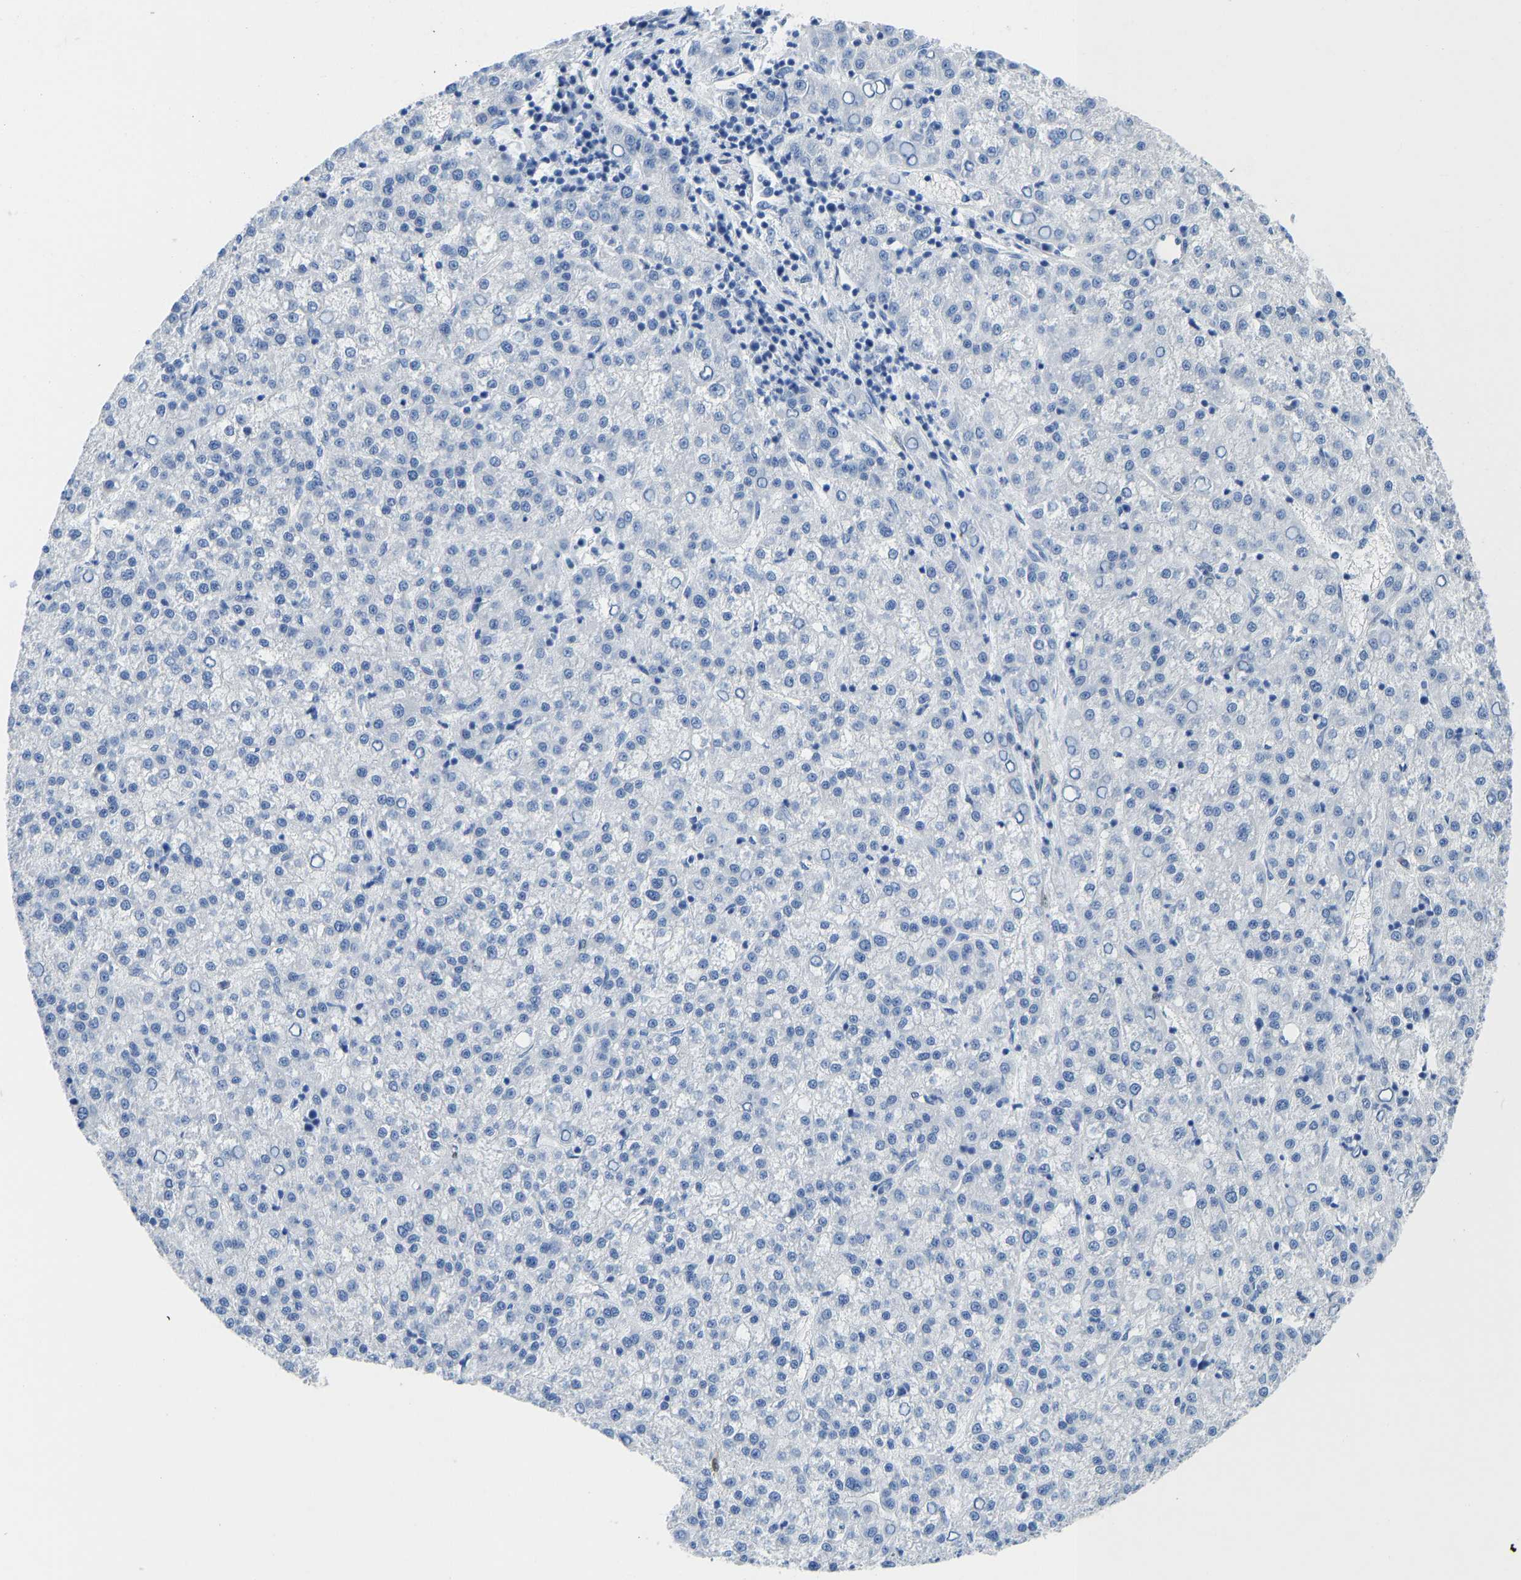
{"staining": {"intensity": "negative", "quantity": "none", "location": "none"}, "tissue": "liver cancer", "cell_type": "Tumor cells", "image_type": "cancer", "snomed": [{"axis": "morphology", "description": "Carcinoma, Hepatocellular, NOS"}, {"axis": "topography", "description": "Liver"}], "caption": "Hepatocellular carcinoma (liver) stained for a protein using IHC exhibits no expression tumor cells.", "gene": "NKAIN3", "patient": {"sex": "female", "age": 58}}